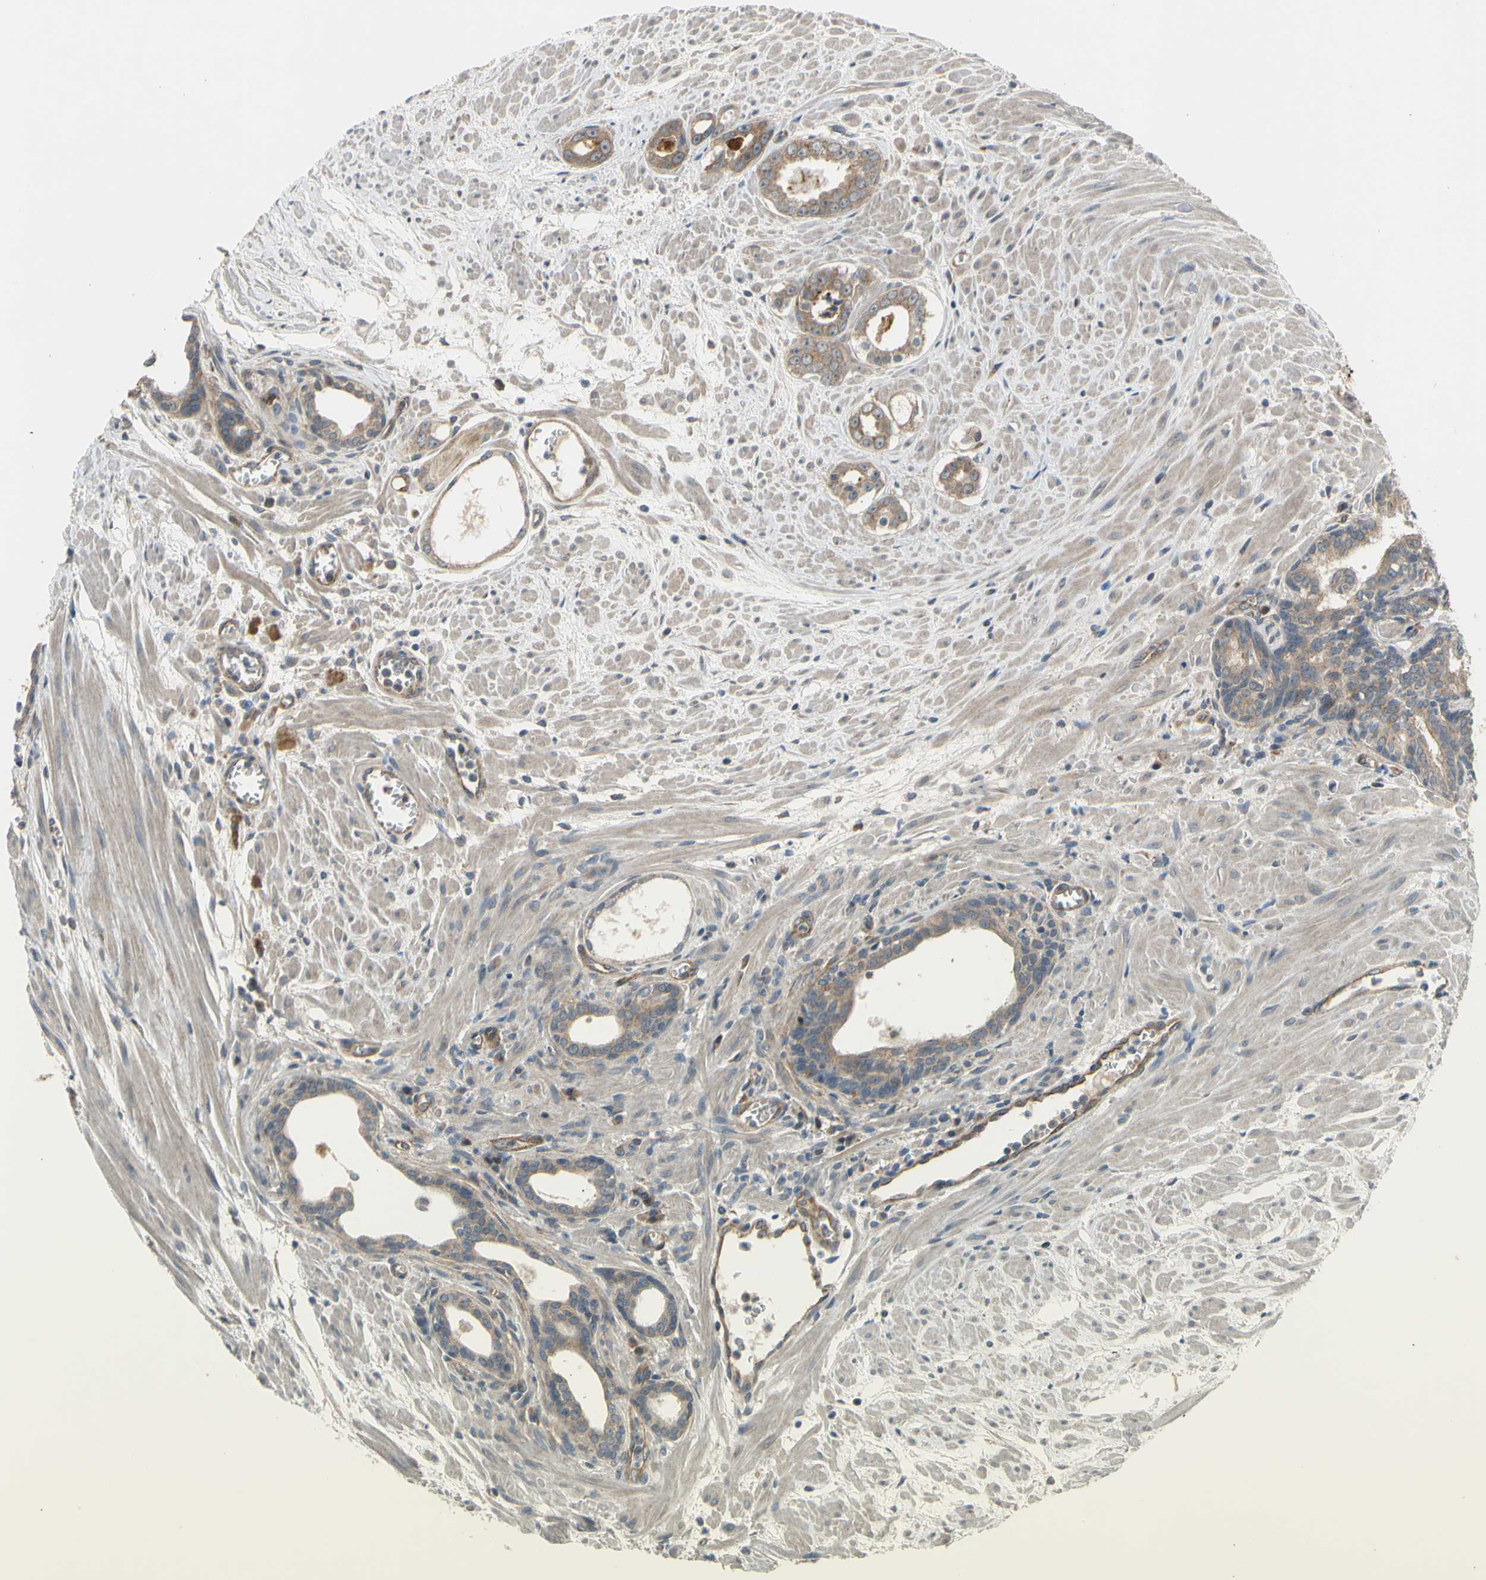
{"staining": {"intensity": "moderate", "quantity": ">75%", "location": "cytoplasmic/membranous"}, "tissue": "prostate cancer", "cell_type": "Tumor cells", "image_type": "cancer", "snomed": [{"axis": "morphology", "description": "Adenocarcinoma, Low grade"}, {"axis": "topography", "description": "Prostate"}], "caption": "Human prostate cancer (low-grade adenocarcinoma) stained for a protein (brown) reveals moderate cytoplasmic/membranous positive staining in about >75% of tumor cells.", "gene": "EFNB2", "patient": {"sex": "male", "age": 57}}